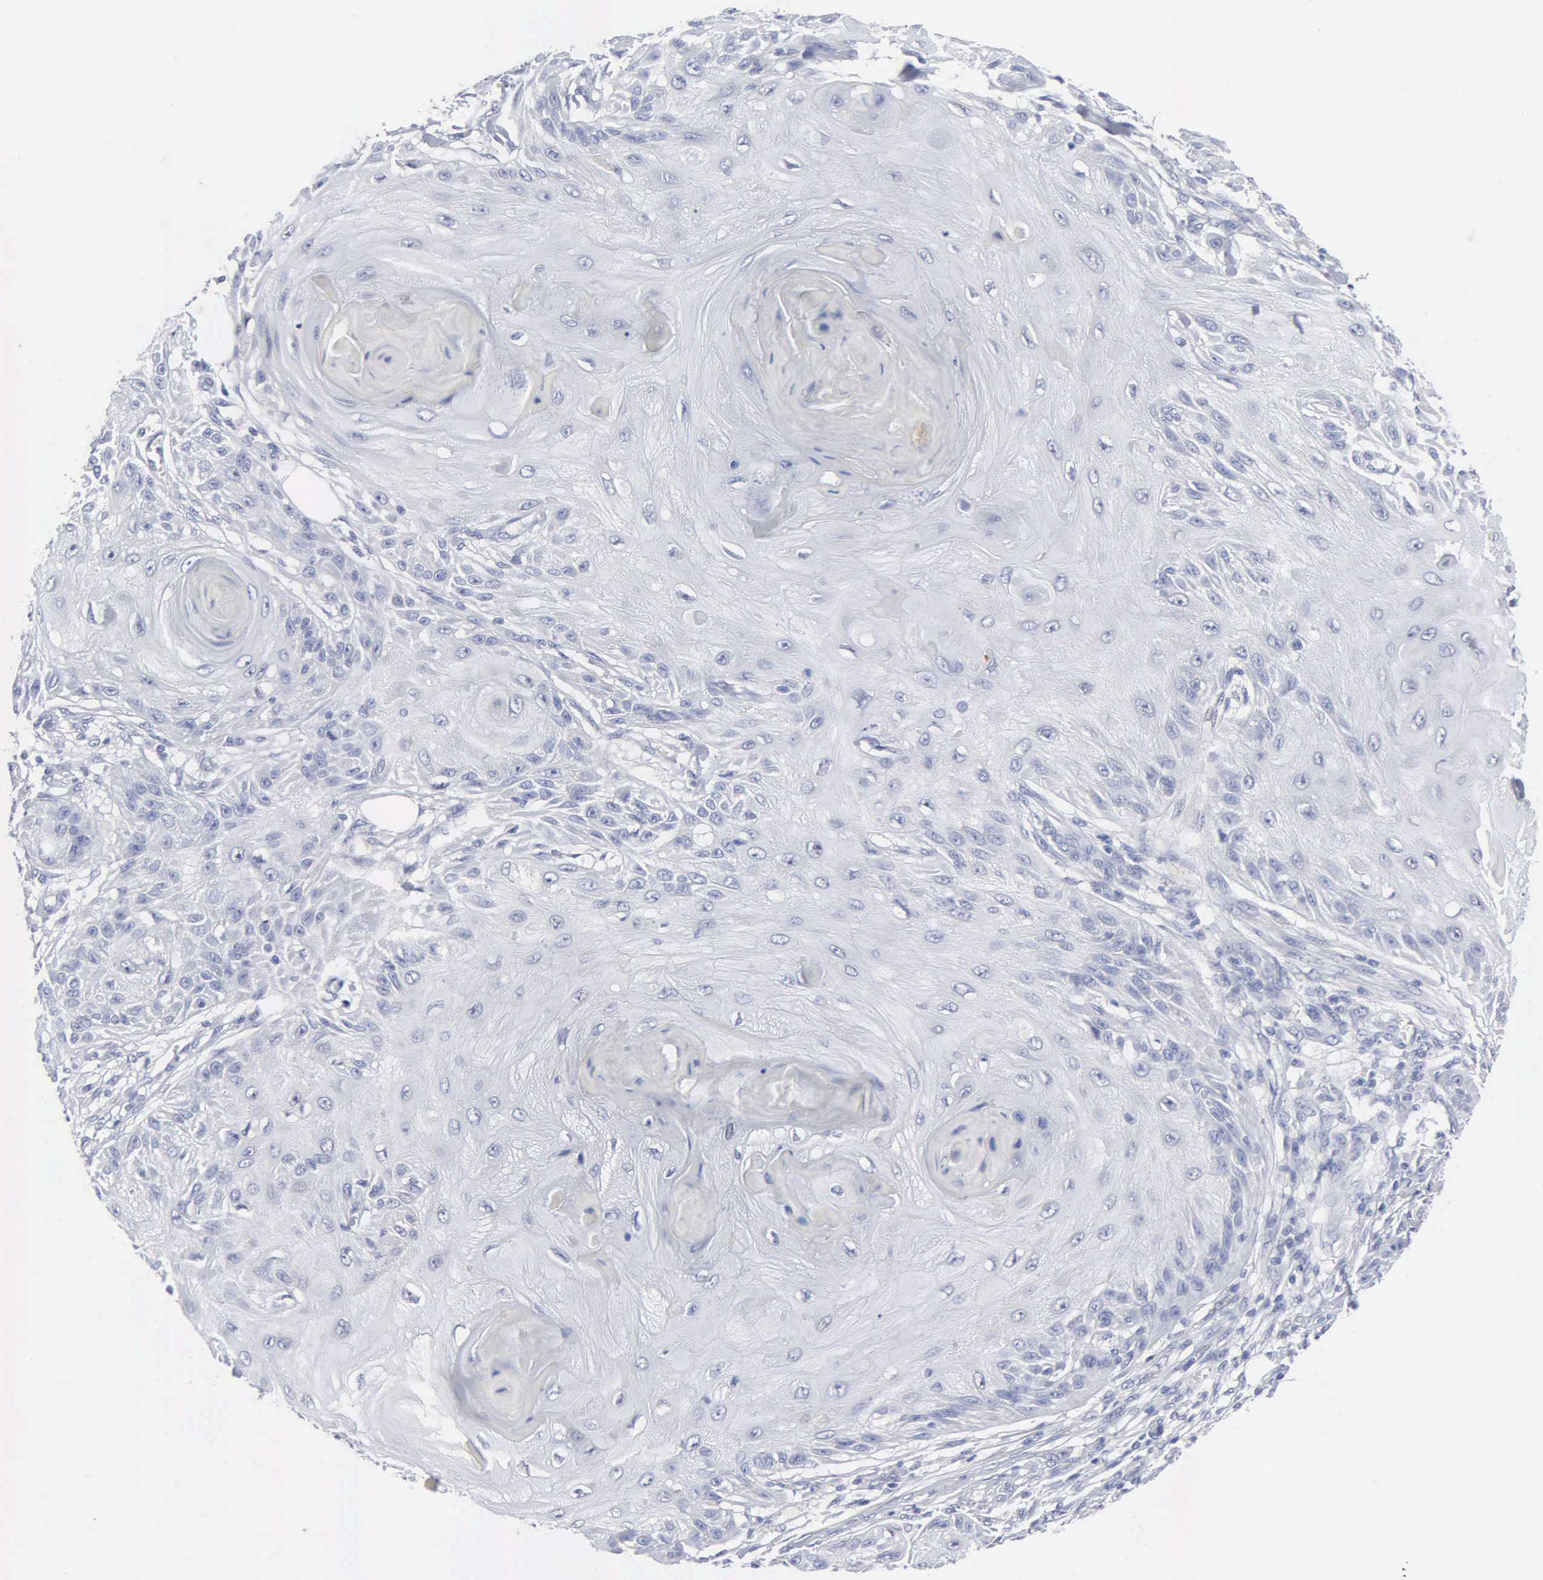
{"staining": {"intensity": "negative", "quantity": "none", "location": "none"}, "tissue": "skin cancer", "cell_type": "Tumor cells", "image_type": "cancer", "snomed": [{"axis": "morphology", "description": "Squamous cell carcinoma, NOS"}, {"axis": "topography", "description": "Skin"}], "caption": "There is no significant staining in tumor cells of squamous cell carcinoma (skin).", "gene": "ASPHD2", "patient": {"sex": "female", "age": 88}}